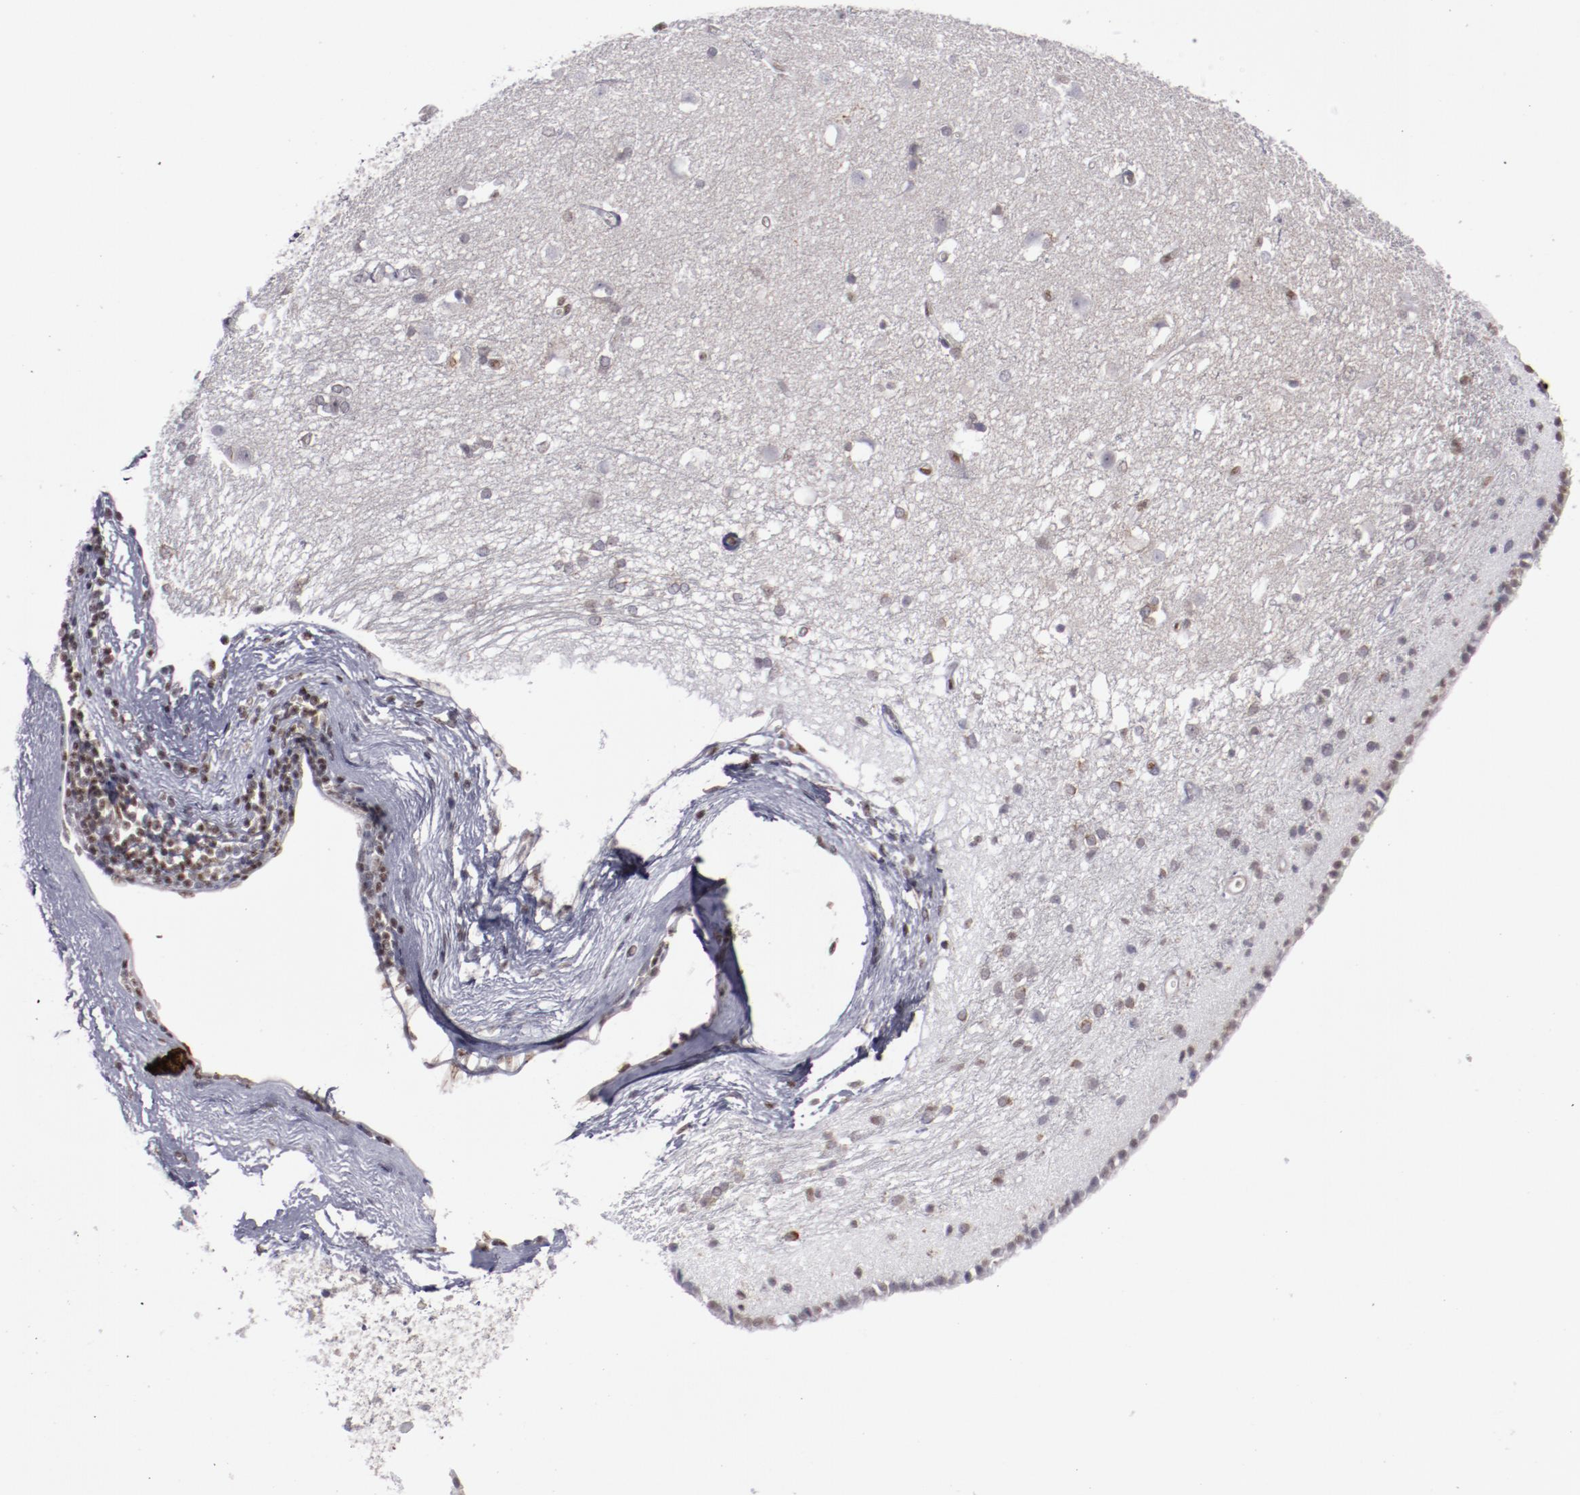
{"staining": {"intensity": "negative", "quantity": "none", "location": "none"}, "tissue": "caudate", "cell_type": "Glial cells", "image_type": "normal", "snomed": [{"axis": "morphology", "description": "Normal tissue, NOS"}, {"axis": "topography", "description": "Lateral ventricle wall"}], "caption": "Immunohistochemical staining of benign caudate exhibits no significant positivity in glial cells.", "gene": "LEF1", "patient": {"sex": "female", "age": 19}}